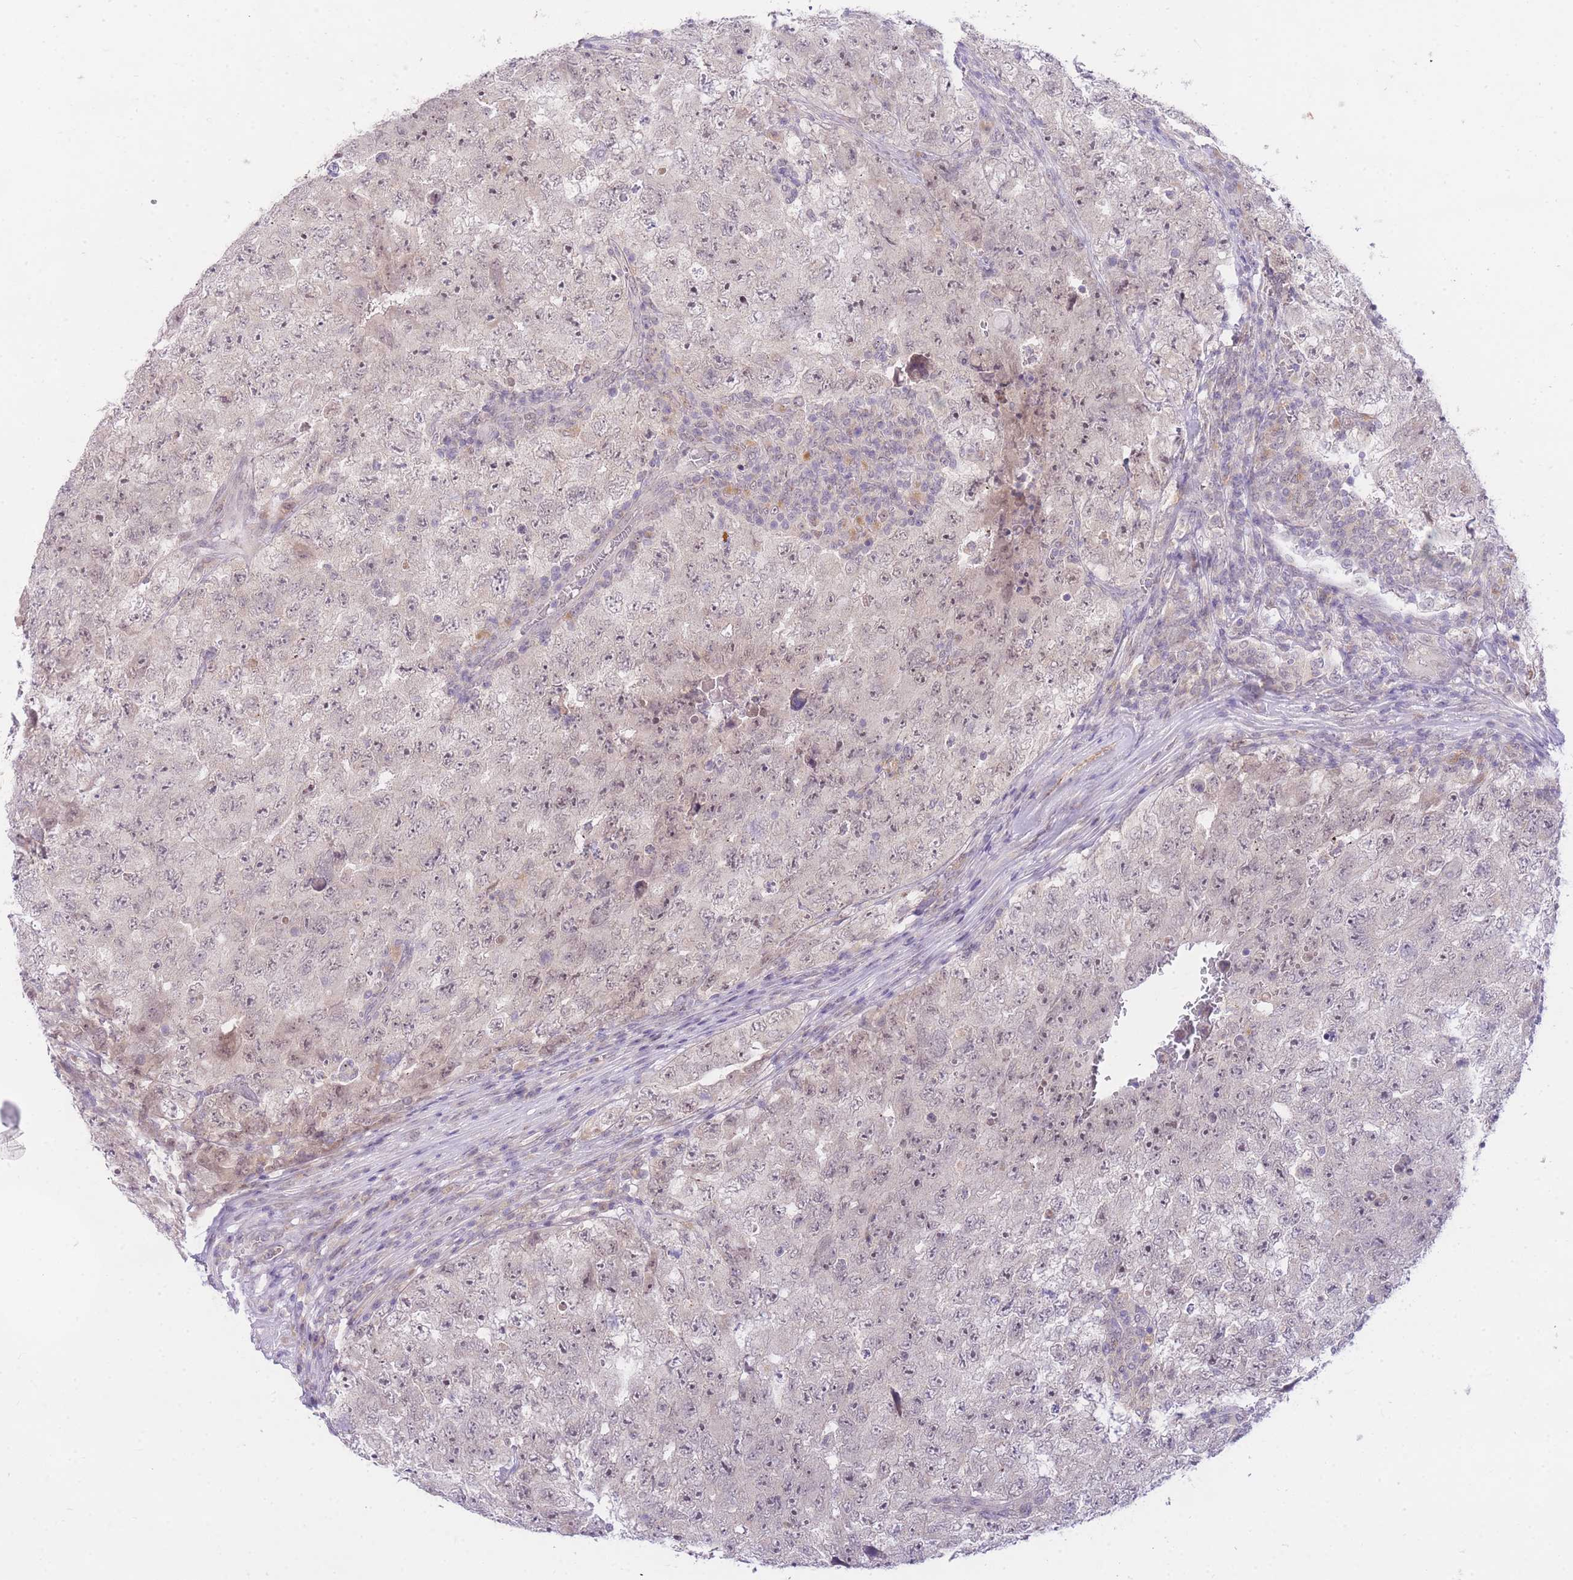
{"staining": {"intensity": "weak", "quantity": "25%-75%", "location": "nuclear"}, "tissue": "testis cancer", "cell_type": "Tumor cells", "image_type": "cancer", "snomed": [{"axis": "morphology", "description": "Carcinoma, Embryonal, NOS"}, {"axis": "topography", "description": "Testis"}], "caption": "An immunohistochemistry (IHC) histopathology image of tumor tissue is shown. Protein staining in brown labels weak nuclear positivity in embryonal carcinoma (testis) within tumor cells.", "gene": "SLC25A33", "patient": {"sex": "male", "age": 17}}